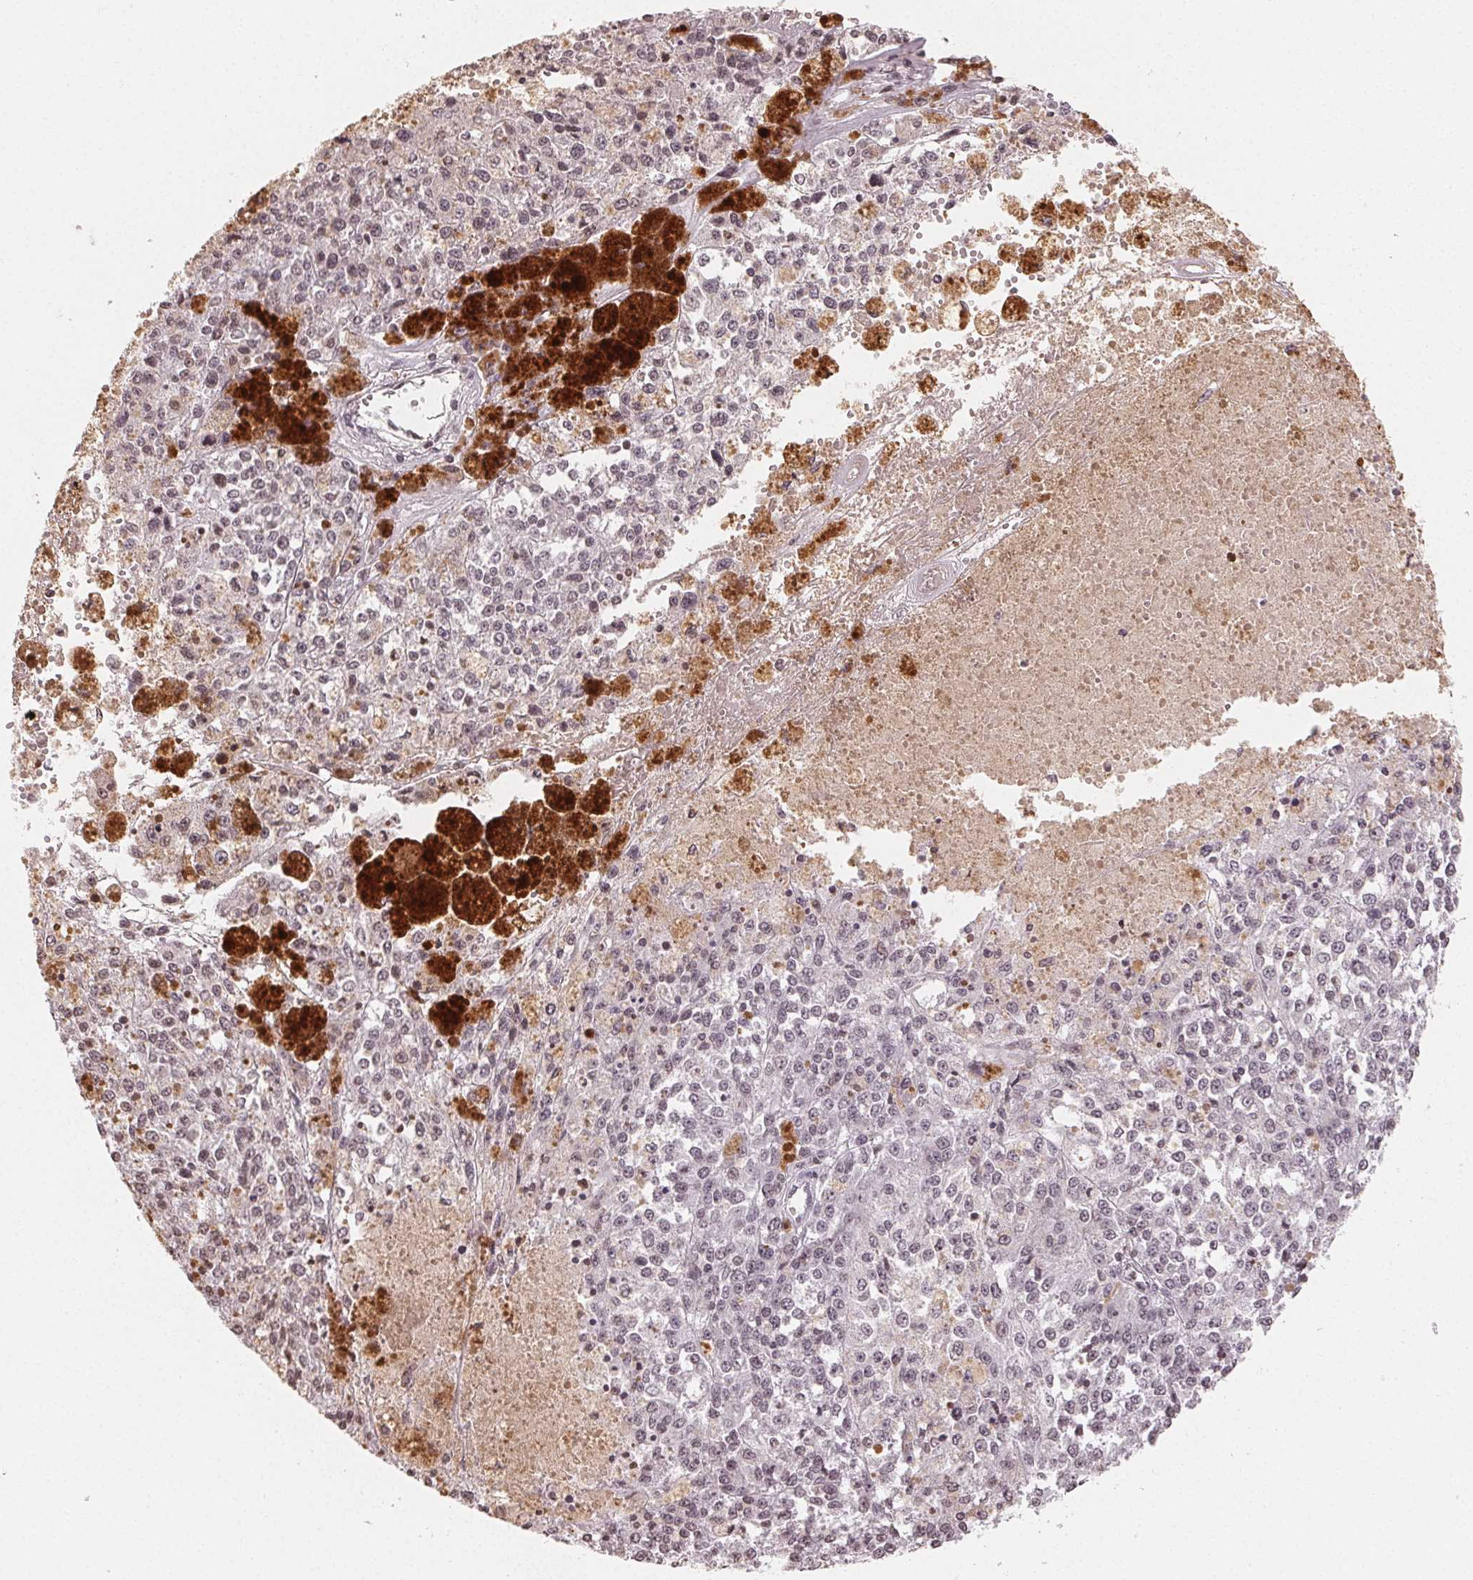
{"staining": {"intensity": "negative", "quantity": "none", "location": "none"}, "tissue": "melanoma", "cell_type": "Tumor cells", "image_type": "cancer", "snomed": [{"axis": "morphology", "description": "Malignant melanoma, Metastatic site"}, {"axis": "topography", "description": "Lymph node"}], "caption": "This is a histopathology image of immunohistochemistry (IHC) staining of malignant melanoma (metastatic site), which shows no staining in tumor cells. Brightfield microscopy of immunohistochemistry (IHC) stained with DAB (brown) and hematoxylin (blue), captured at high magnification.", "gene": "TBP", "patient": {"sex": "female", "age": 64}}